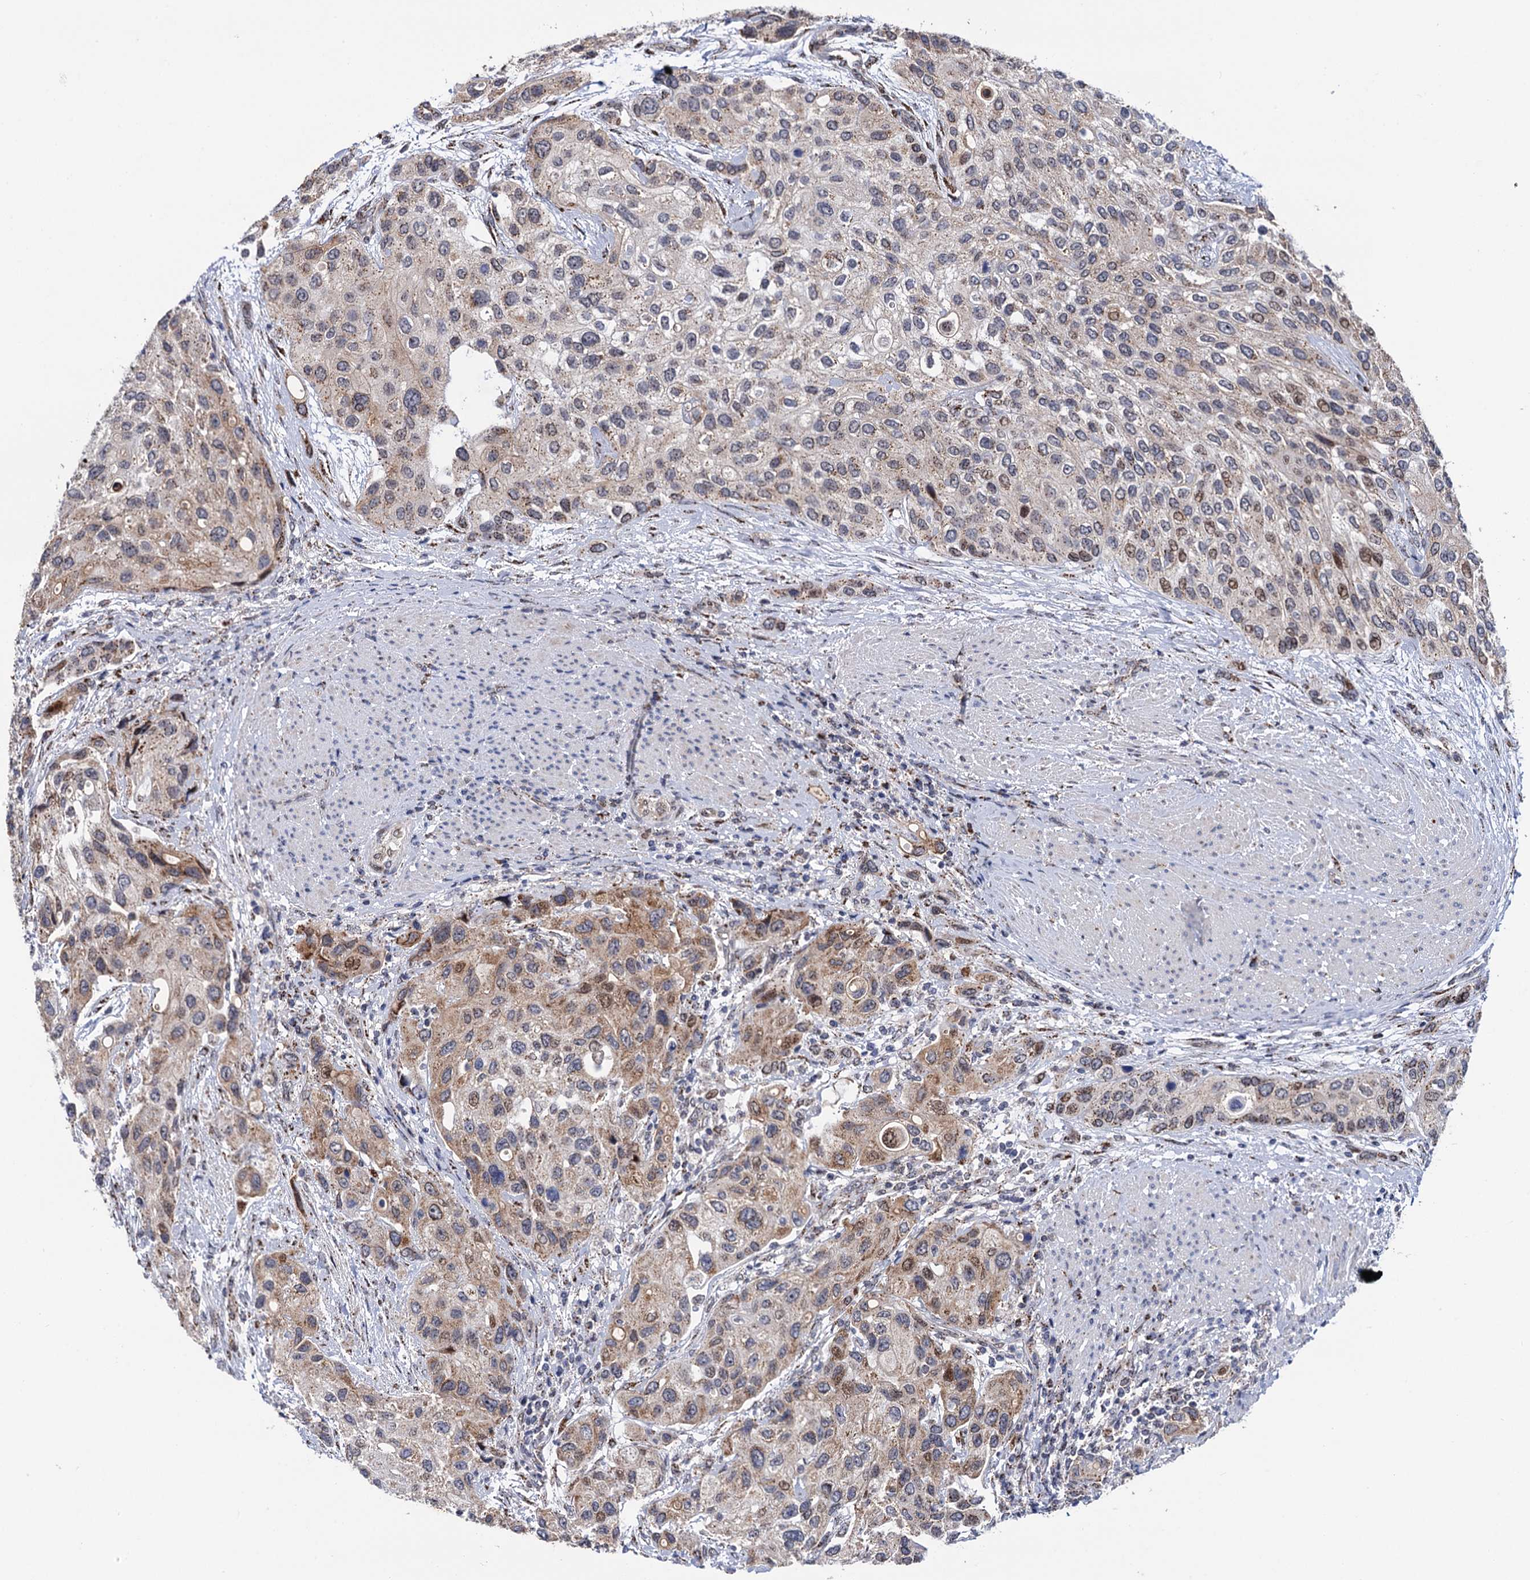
{"staining": {"intensity": "weak", "quantity": "25%-75%", "location": "cytoplasmic/membranous"}, "tissue": "urothelial cancer", "cell_type": "Tumor cells", "image_type": "cancer", "snomed": [{"axis": "morphology", "description": "Normal tissue, NOS"}, {"axis": "morphology", "description": "Urothelial carcinoma, High grade"}, {"axis": "topography", "description": "Vascular tissue"}, {"axis": "topography", "description": "Urinary bladder"}], "caption": "Brown immunohistochemical staining in urothelial cancer exhibits weak cytoplasmic/membranous staining in approximately 25%-75% of tumor cells.", "gene": "THAP2", "patient": {"sex": "female", "age": 56}}